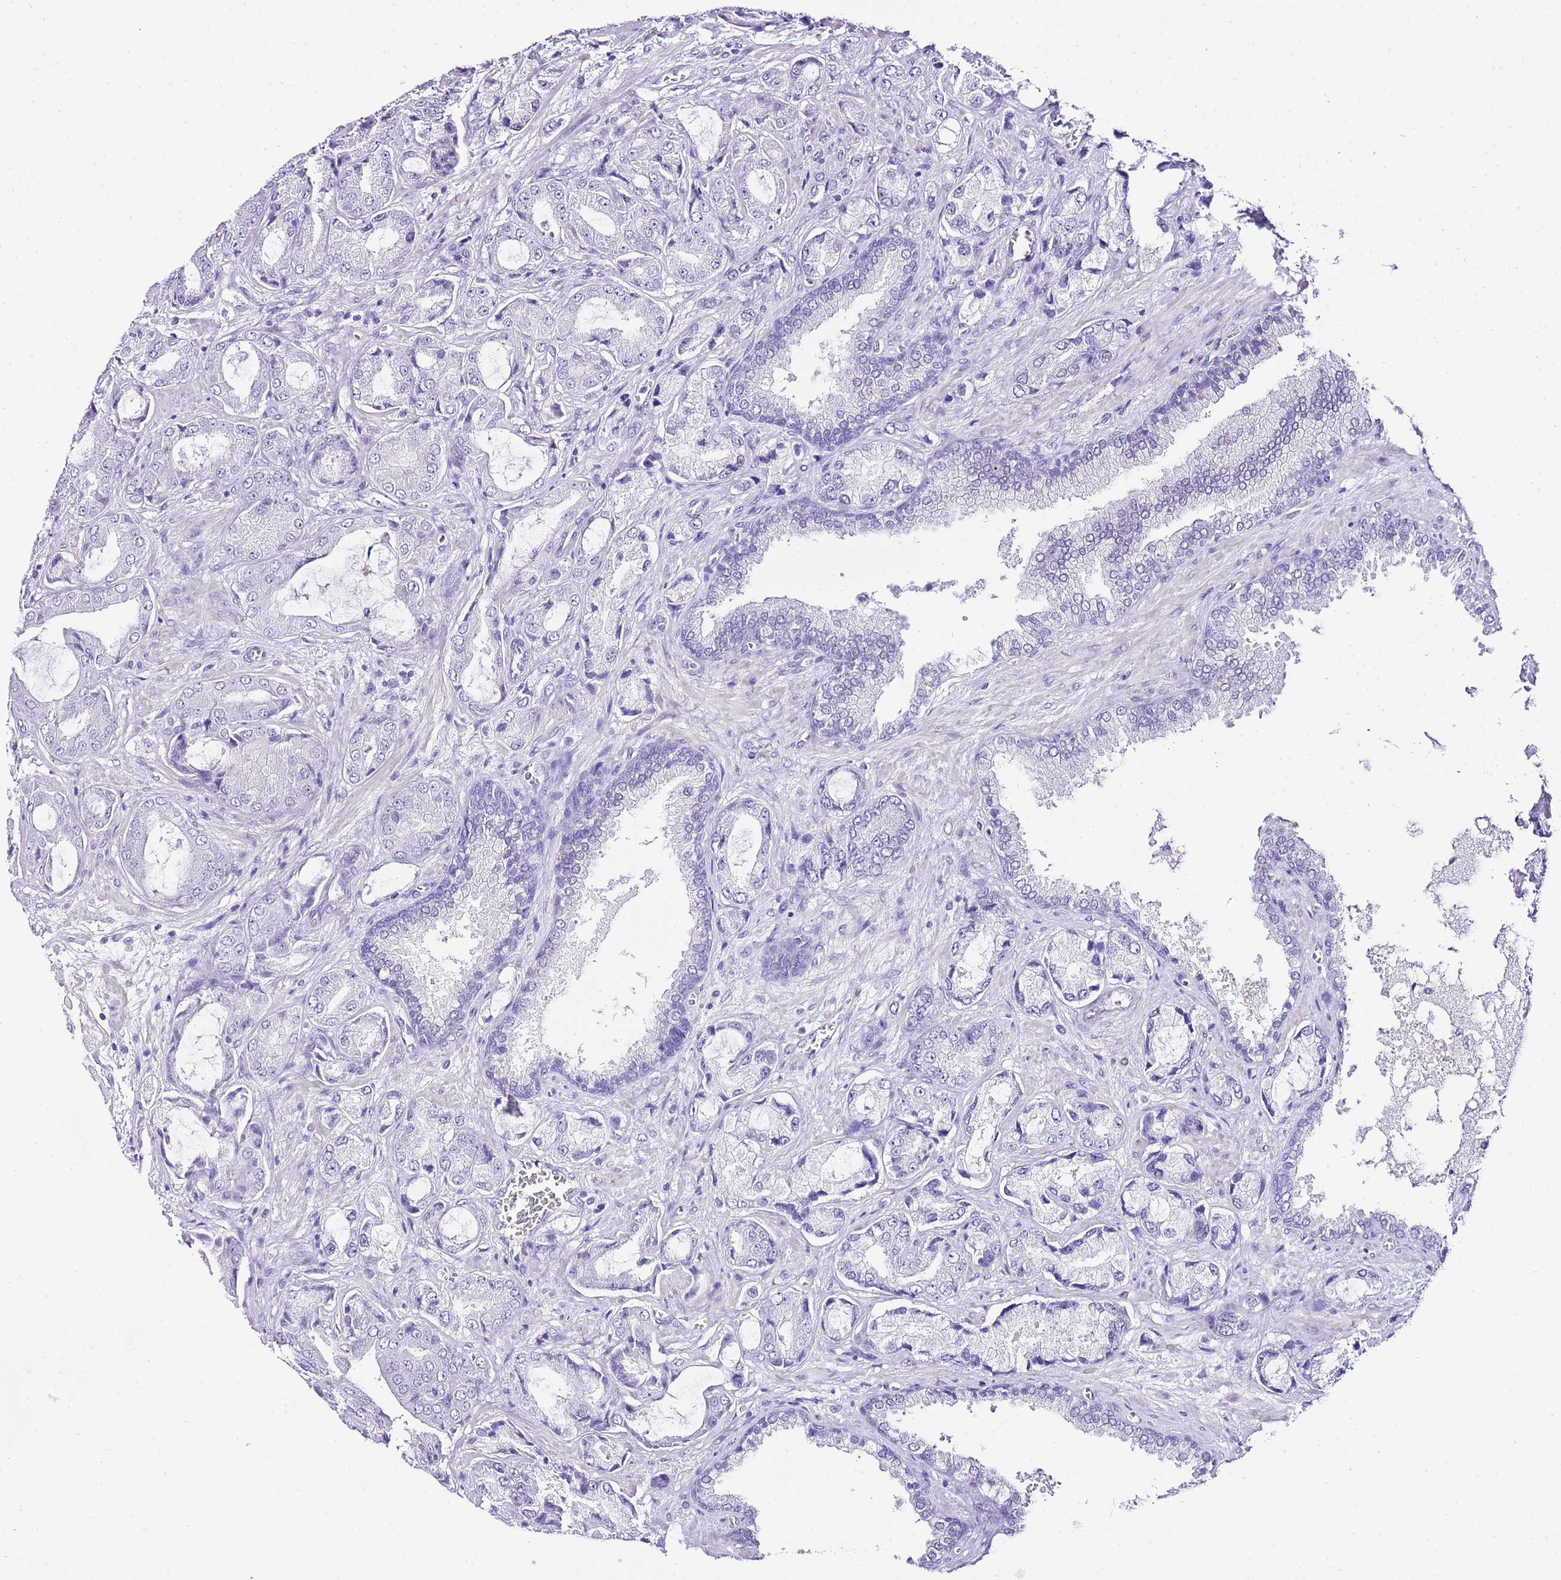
{"staining": {"intensity": "negative", "quantity": "none", "location": "none"}, "tissue": "prostate cancer", "cell_type": "Tumor cells", "image_type": "cancer", "snomed": [{"axis": "morphology", "description": "Adenocarcinoma, High grade"}, {"axis": "topography", "description": "Prostate"}], "caption": "The photomicrograph reveals no significant staining in tumor cells of prostate cancer (adenocarcinoma (high-grade)).", "gene": "BHLHA15", "patient": {"sex": "male", "age": 68}}